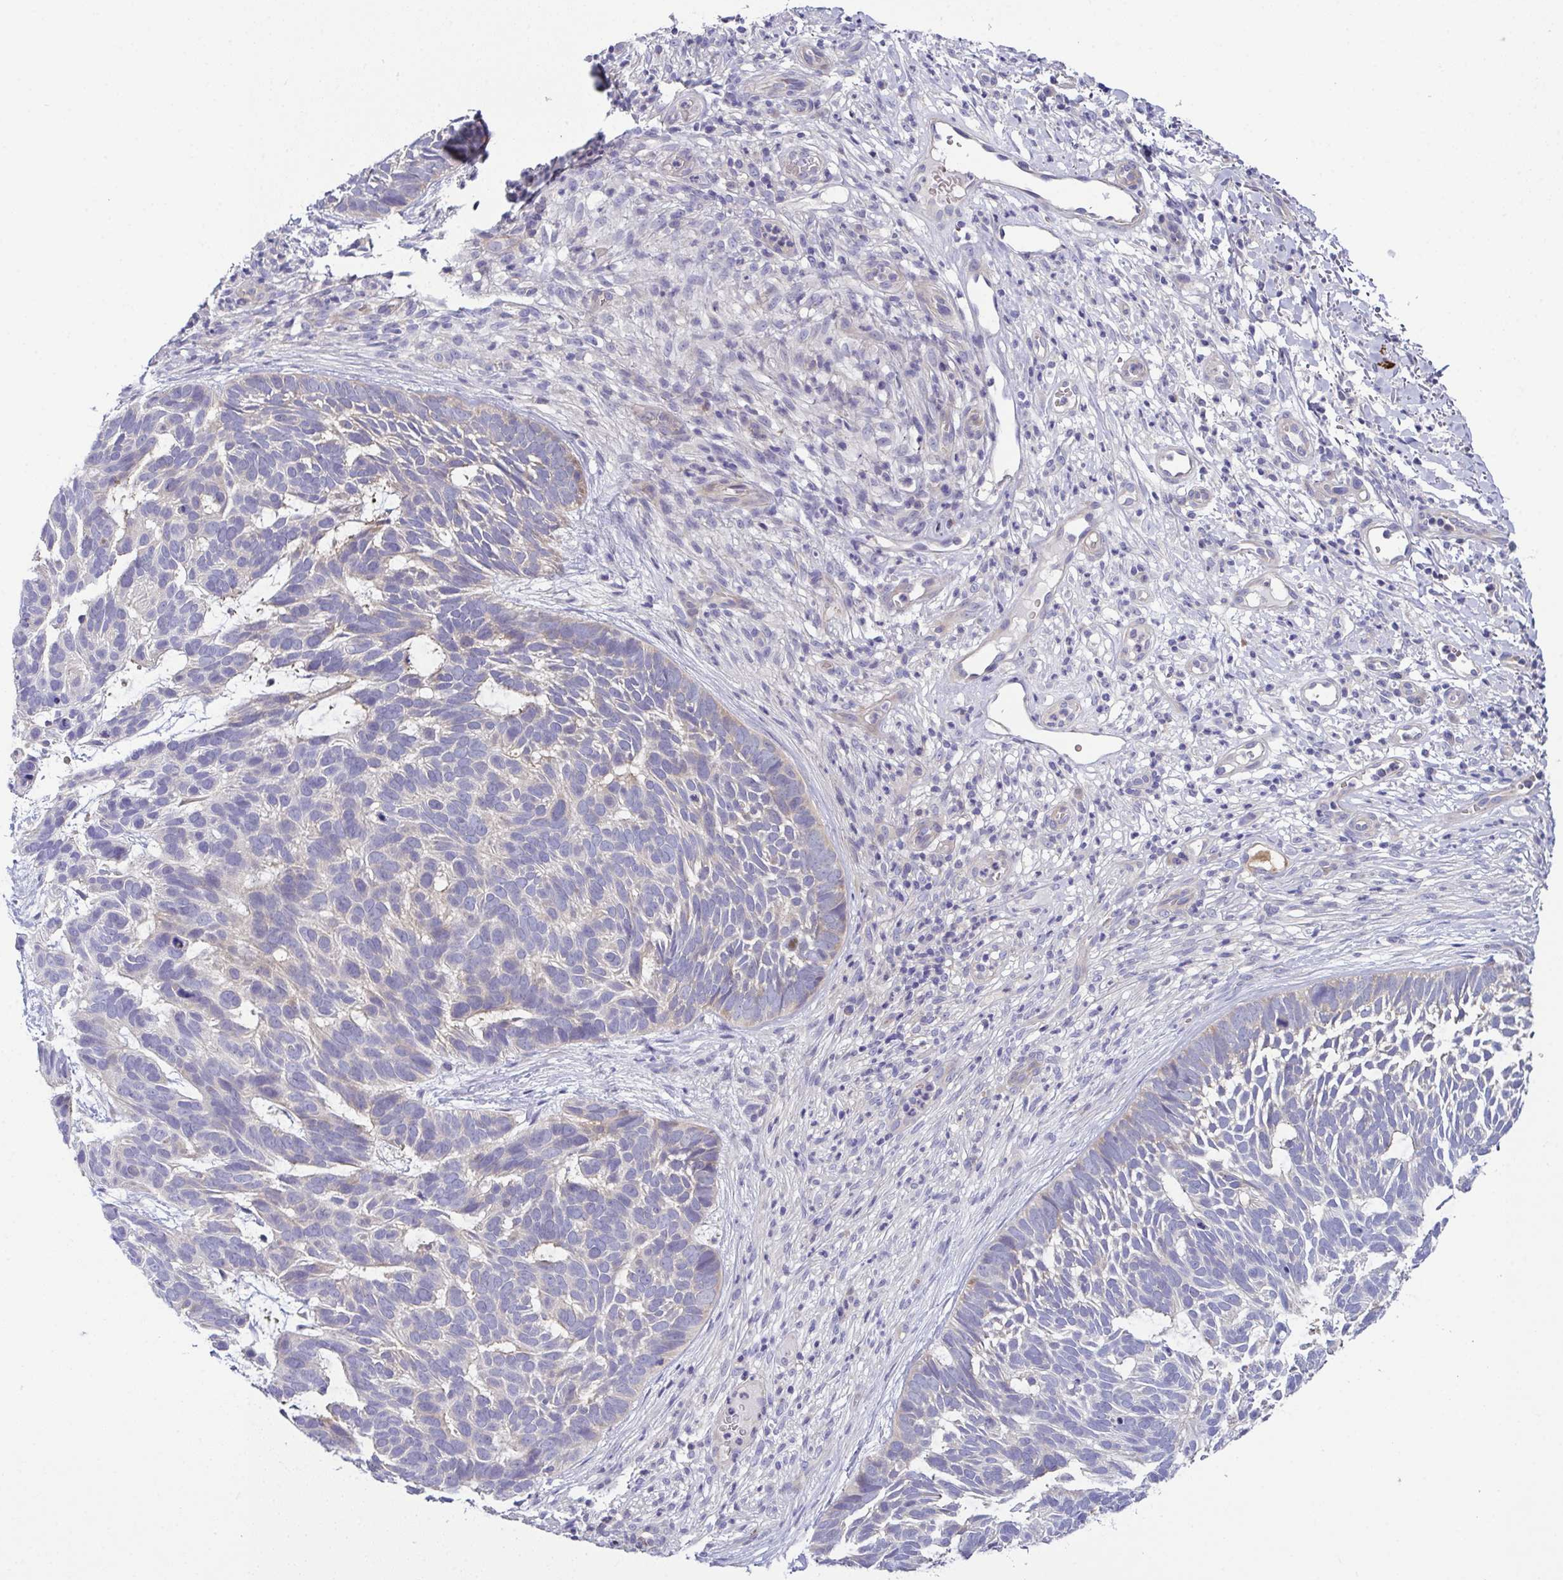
{"staining": {"intensity": "negative", "quantity": "none", "location": "none"}, "tissue": "skin cancer", "cell_type": "Tumor cells", "image_type": "cancer", "snomed": [{"axis": "morphology", "description": "Basal cell carcinoma"}, {"axis": "topography", "description": "Skin"}], "caption": "Protein analysis of skin cancer displays no significant expression in tumor cells. Nuclei are stained in blue.", "gene": "CFAP97D1", "patient": {"sex": "male", "age": 78}}